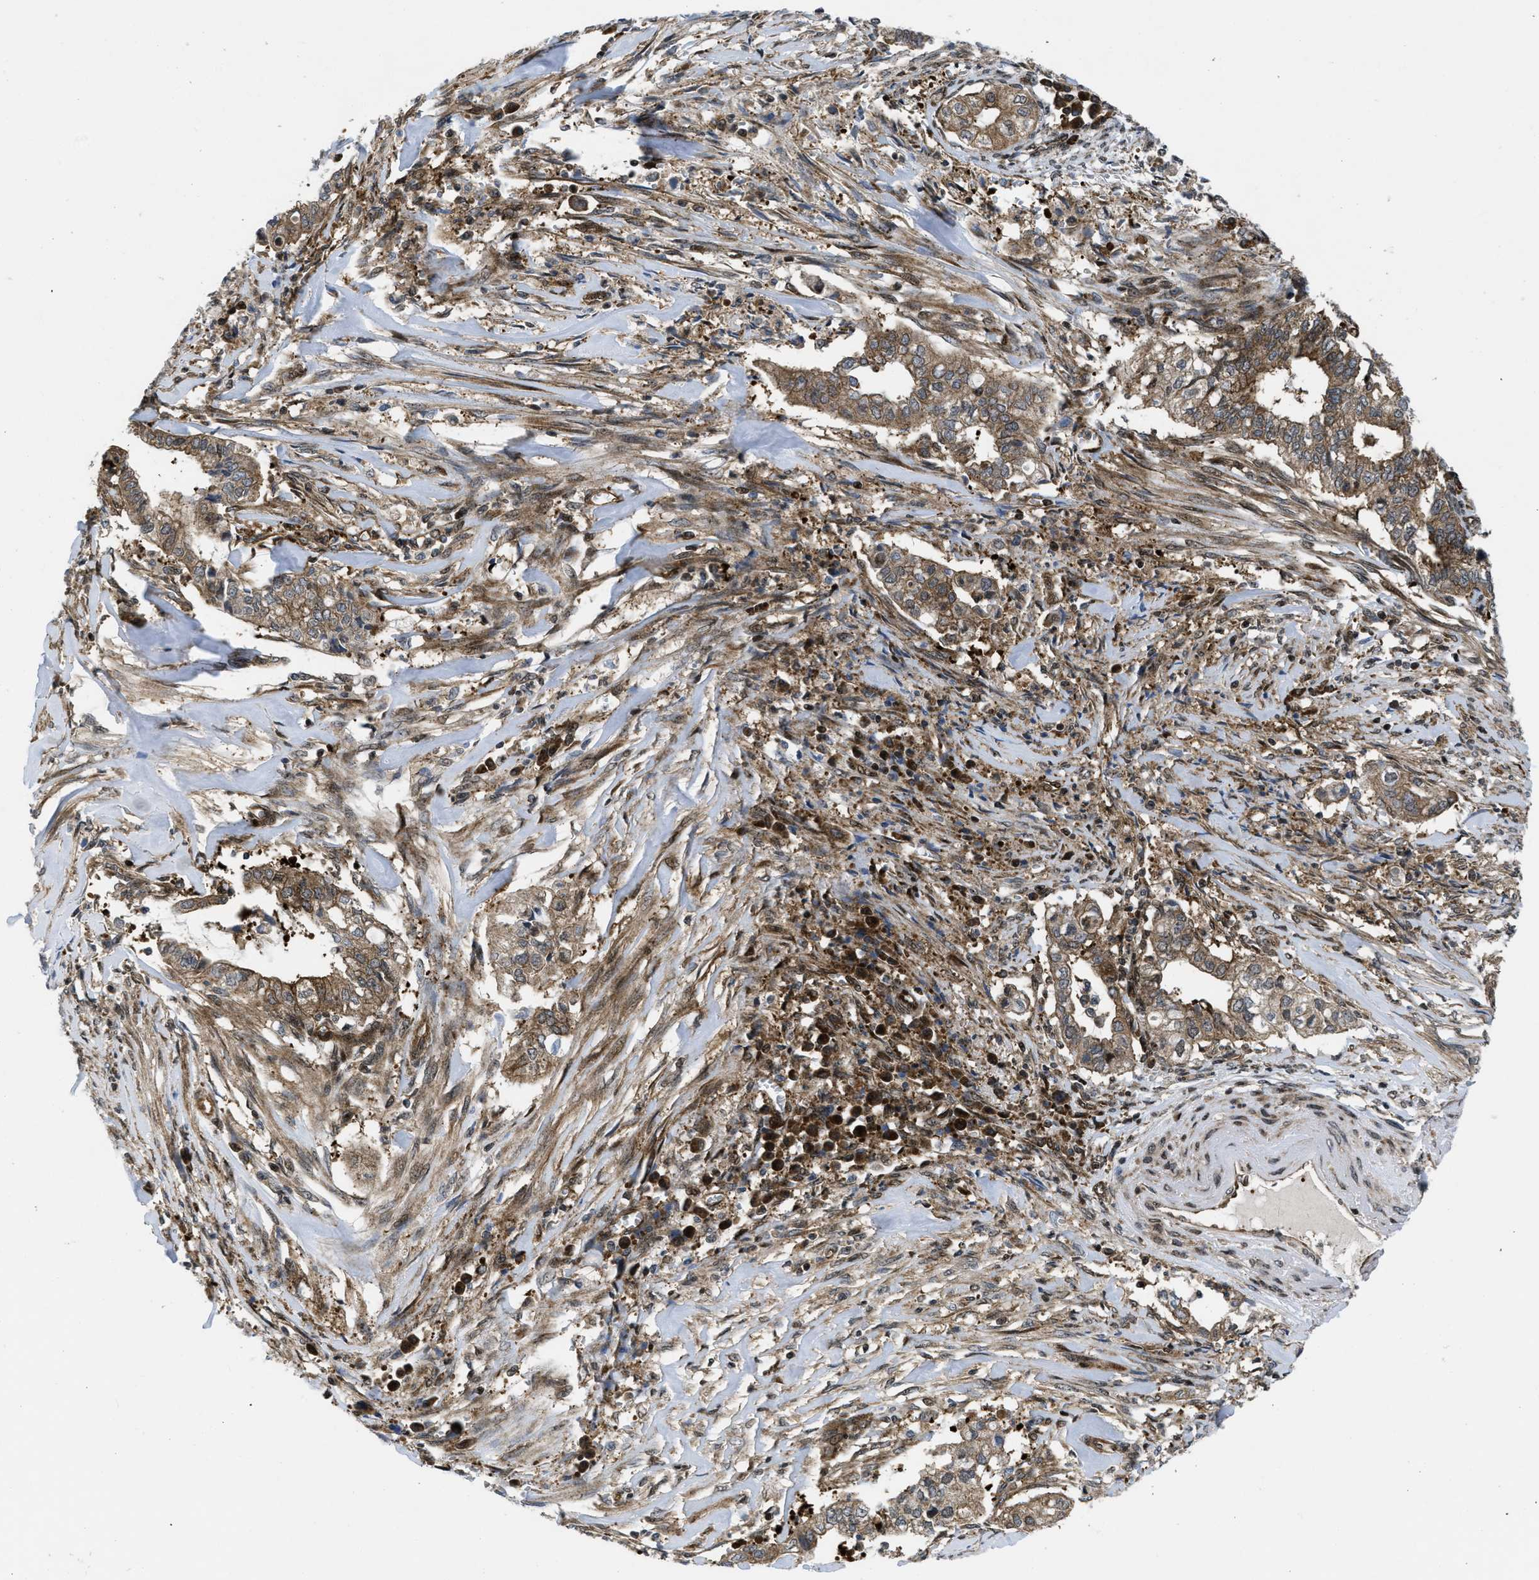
{"staining": {"intensity": "strong", "quantity": ">75%", "location": "cytoplasmic/membranous,nuclear"}, "tissue": "cervical cancer", "cell_type": "Tumor cells", "image_type": "cancer", "snomed": [{"axis": "morphology", "description": "Adenocarcinoma, NOS"}, {"axis": "topography", "description": "Cervix"}], "caption": "IHC (DAB) staining of cervical adenocarcinoma exhibits strong cytoplasmic/membranous and nuclear protein staining in about >75% of tumor cells.", "gene": "PPP2CB", "patient": {"sex": "female", "age": 44}}